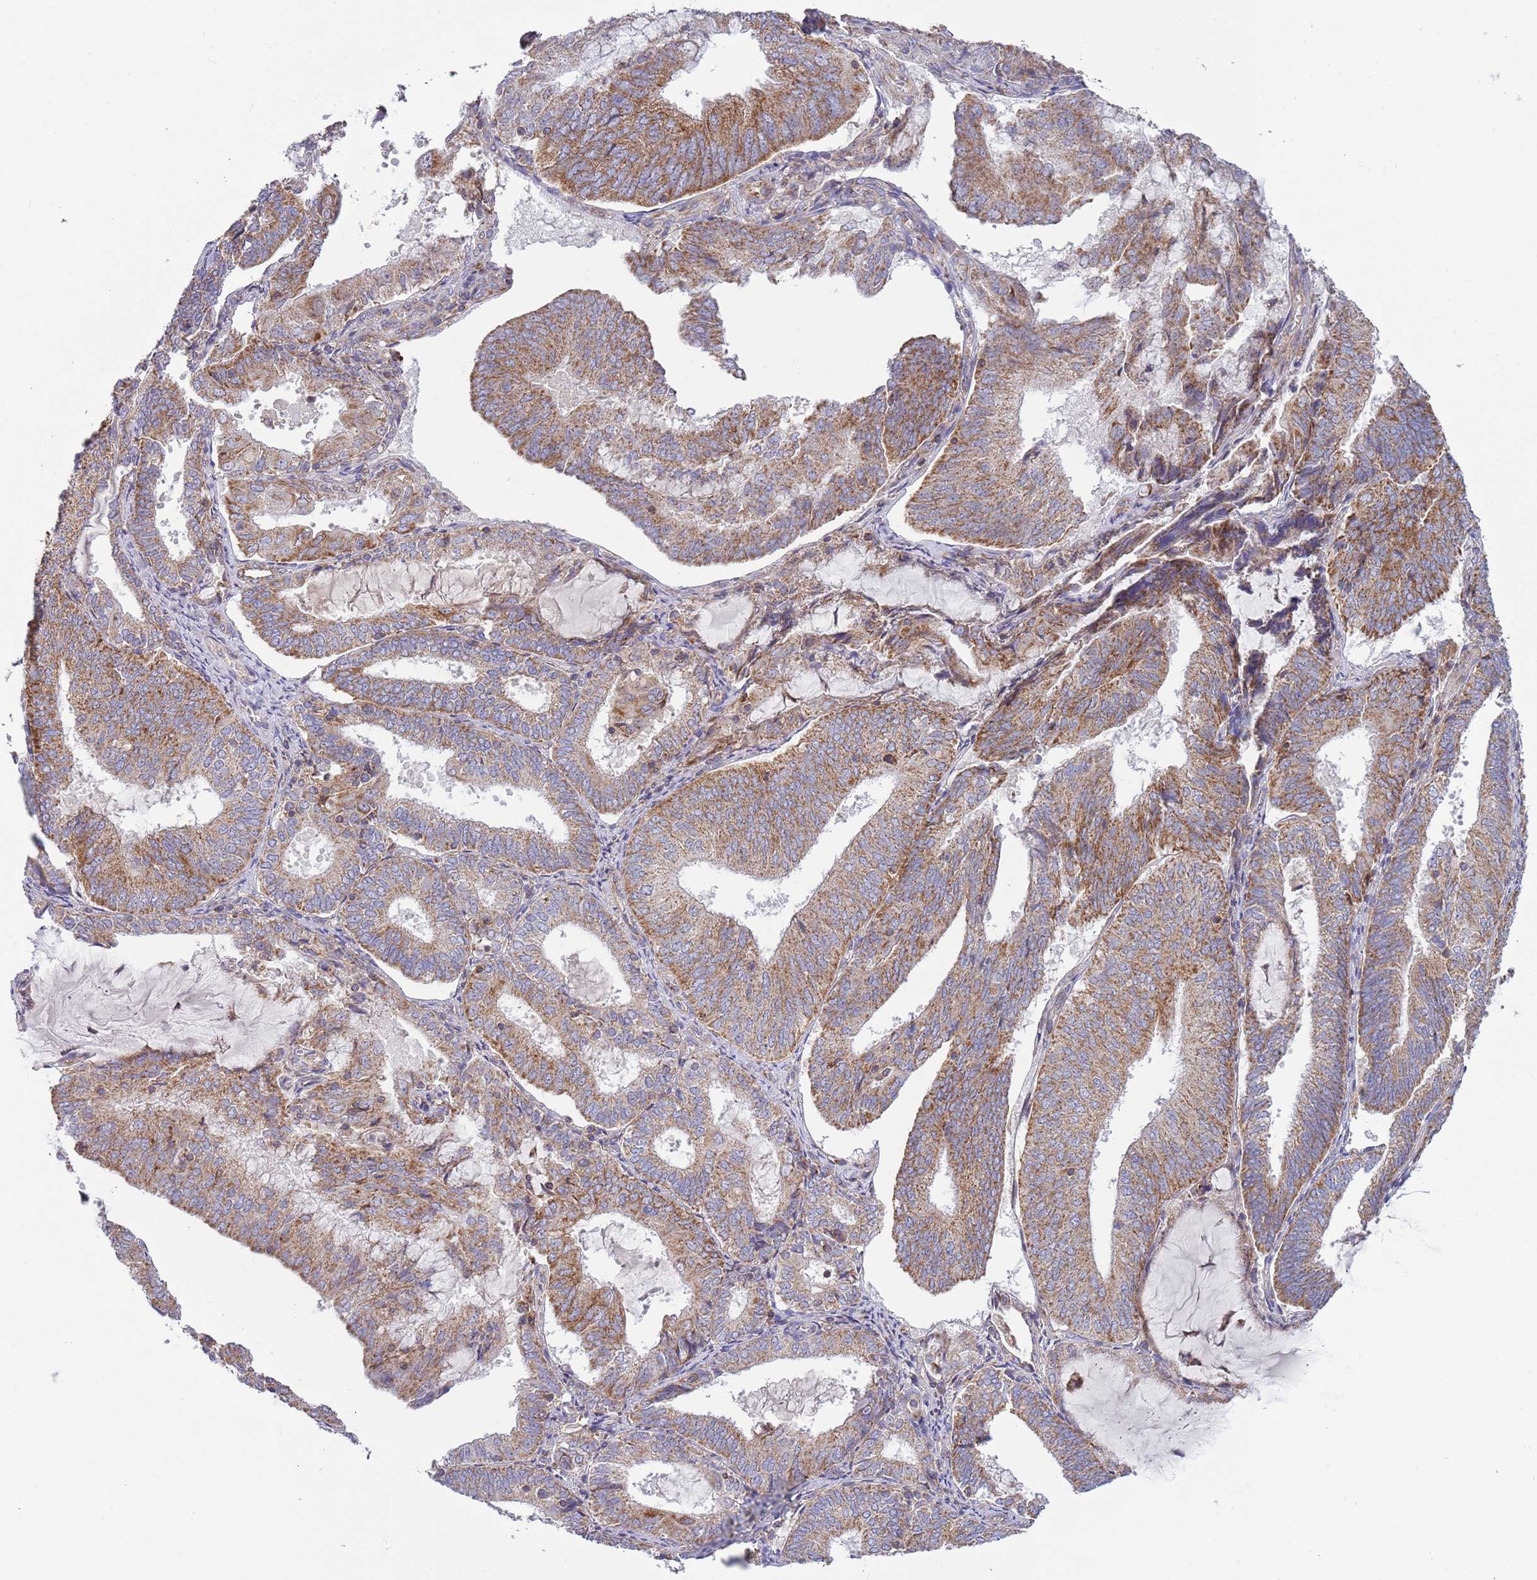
{"staining": {"intensity": "moderate", "quantity": ">75%", "location": "cytoplasmic/membranous"}, "tissue": "endometrial cancer", "cell_type": "Tumor cells", "image_type": "cancer", "snomed": [{"axis": "morphology", "description": "Adenocarcinoma, NOS"}, {"axis": "topography", "description": "Endometrium"}], "caption": "This micrograph demonstrates endometrial adenocarcinoma stained with immunohistochemistry to label a protein in brown. The cytoplasmic/membranous of tumor cells show moderate positivity for the protein. Nuclei are counter-stained blue.", "gene": "IRS4", "patient": {"sex": "female", "age": 81}}